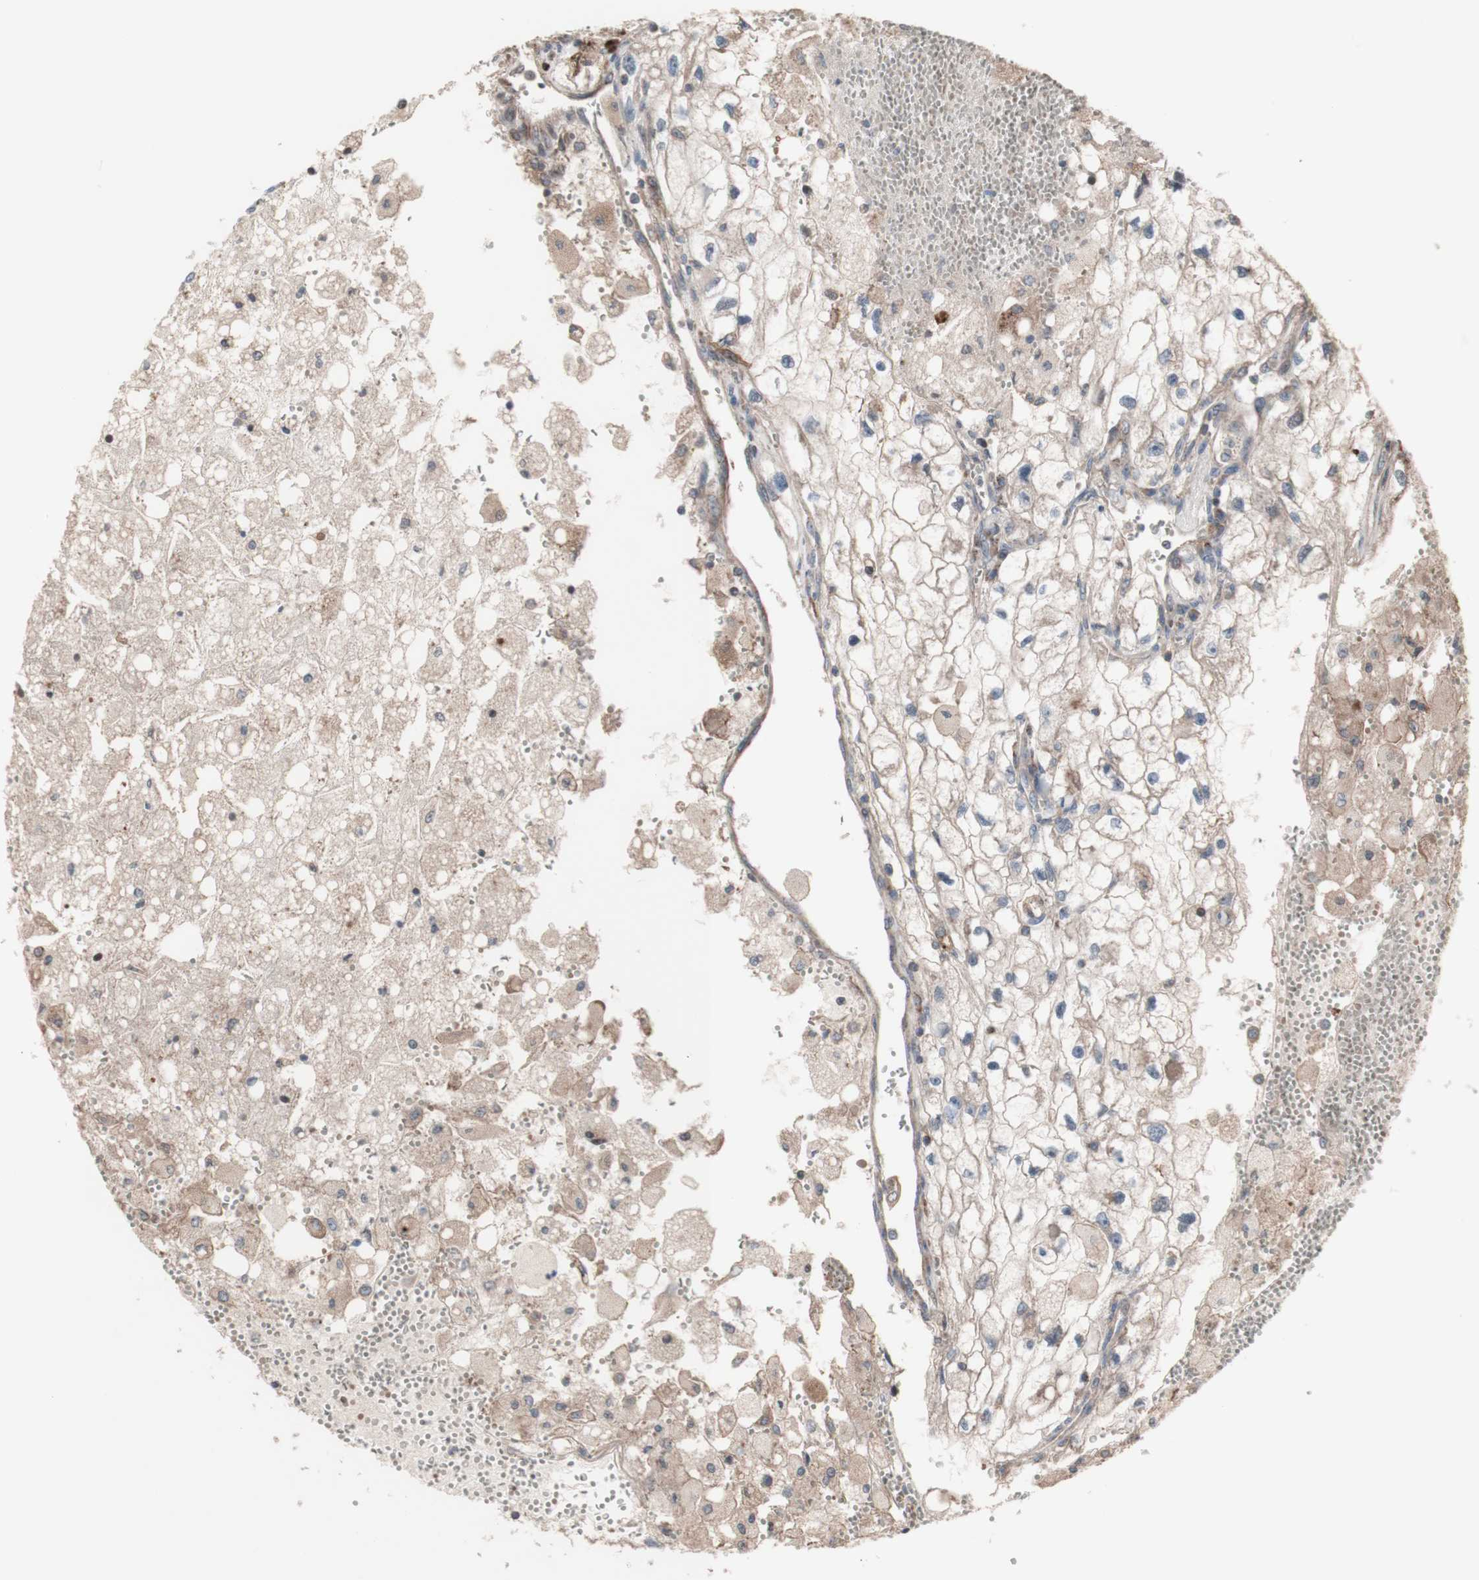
{"staining": {"intensity": "weak", "quantity": ">75%", "location": "cytoplasmic/membranous"}, "tissue": "renal cancer", "cell_type": "Tumor cells", "image_type": "cancer", "snomed": [{"axis": "morphology", "description": "Adenocarcinoma, NOS"}, {"axis": "topography", "description": "Kidney"}], "caption": "This photomicrograph reveals immunohistochemistry (IHC) staining of human renal adenocarcinoma, with low weak cytoplasmic/membranous expression in about >75% of tumor cells.", "gene": "COPB1", "patient": {"sex": "female", "age": 70}}